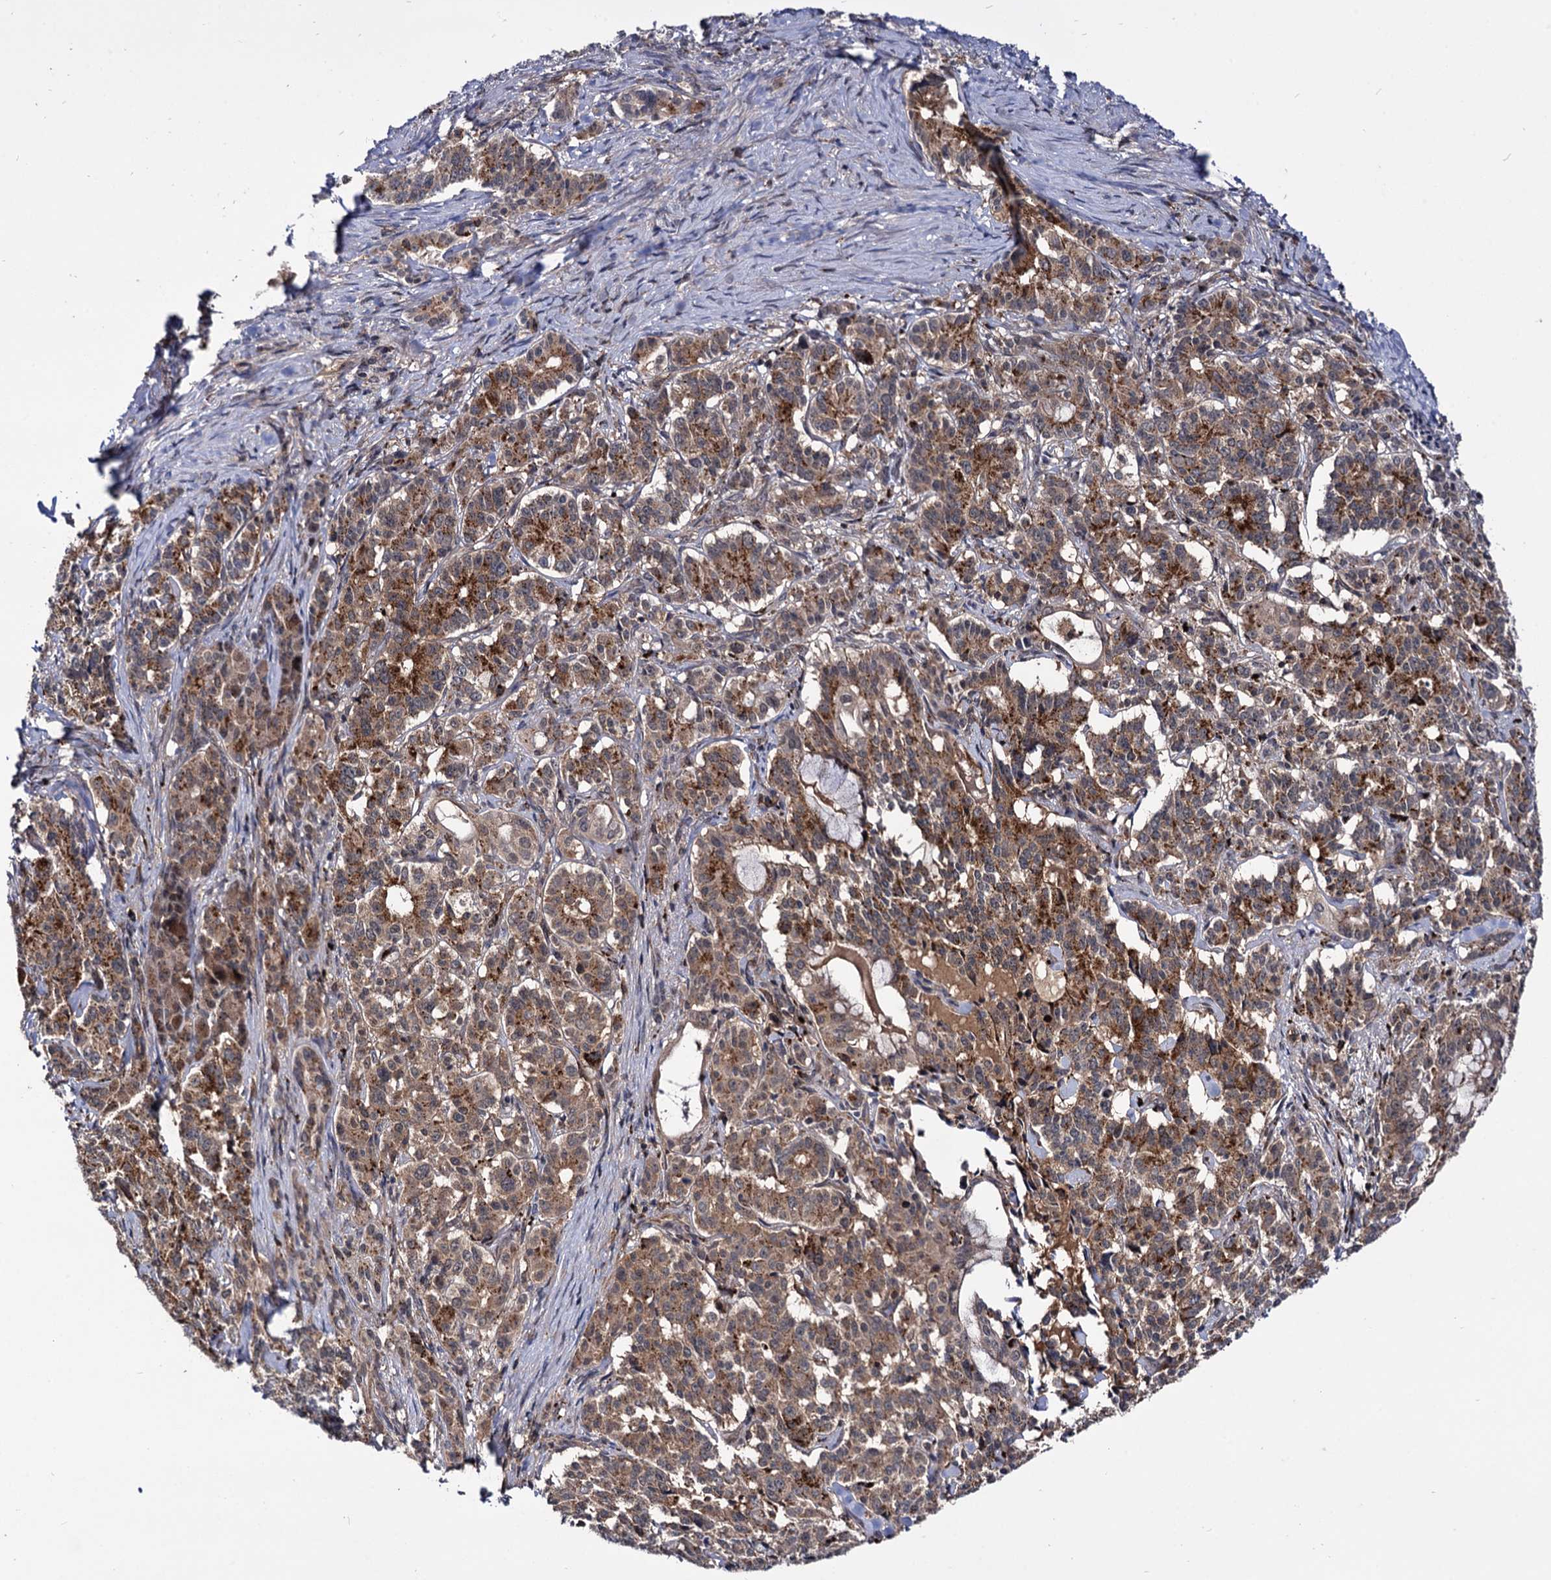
{"staining": {"intensity": "weak", "quantity": ">75%", "location": "cytoplasmic/membranous"}, "tissue": "pancreatic cancer", "cell_type": "Tumor cells", "image_type": "cancer", "snomed": [{"axis": "morphology", "description": "Adenocarcinoma, NOS"}, {"axis": "topography", "description": "Pancreas"}], "caption": "Immunohistochemistry of human pancreatic cancer shows low levels of weak cytoplasmic/membranous expression in about >75% of tumor cells.", "gene": "MICAL2", "patient": {"sex": "female", "age": 74}}